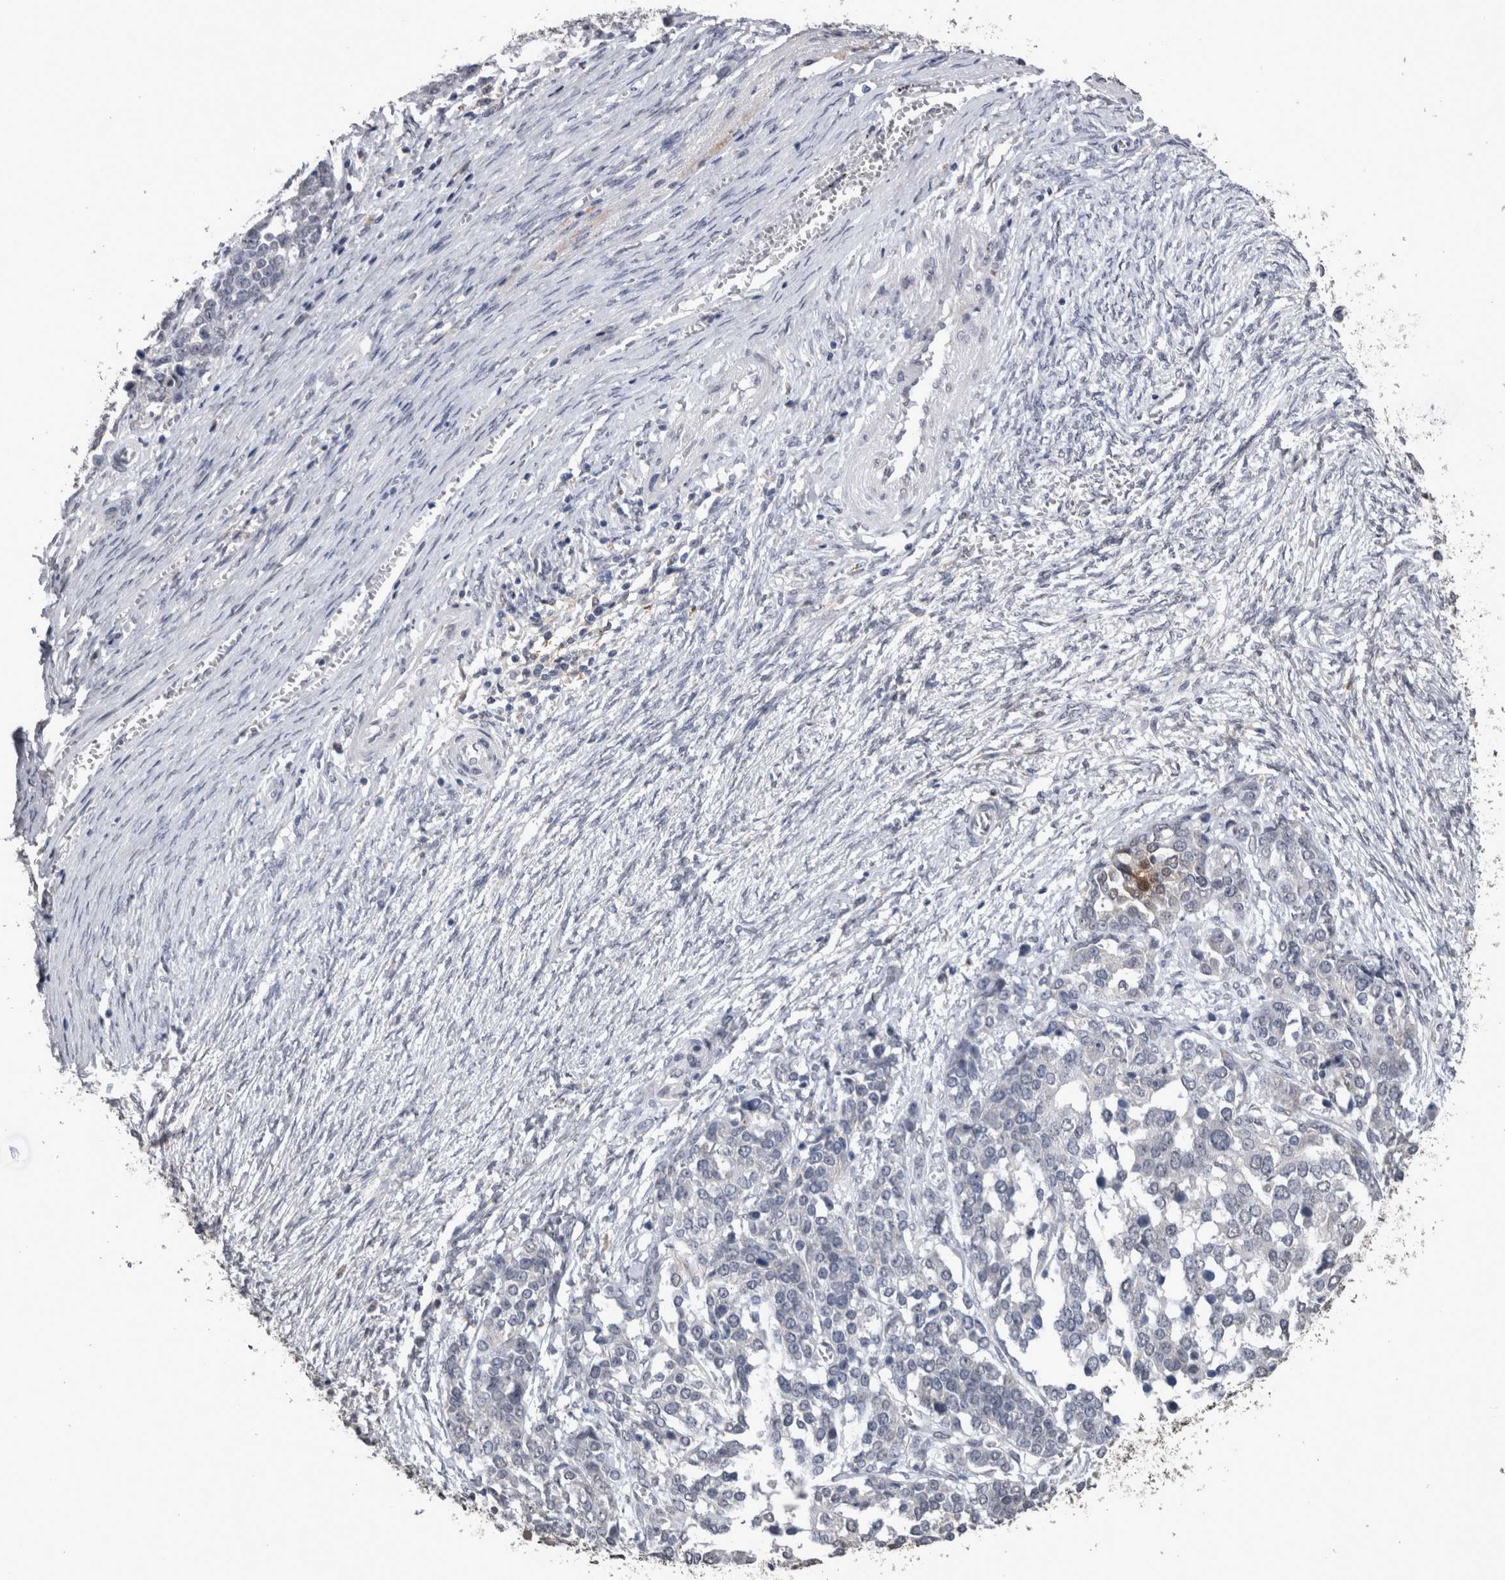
{"staining": {"intensity": "negative", "quantity": "none", "location": "none"}, "tissue": "ovarian cancer", "cell_type": "Tumor cells", "image_type": "cancer", "snomed": [{"axis": "morphology", "description": "Cystadenocarcinoma, serous, NOS"}, {"axis": "topography", "description": "Ovary"}], "caption": "Immunohistochemistry (IHC) micrograph of neoplastic tissue: human ovarian cancer (serous cystadenocarcinoma) stained with DAB (3,3'-diaminobenzidine) shows no significant protein expression in tumor cells.", "gene": "PAX5", "patient": {"sex": "female", "age": 44}}